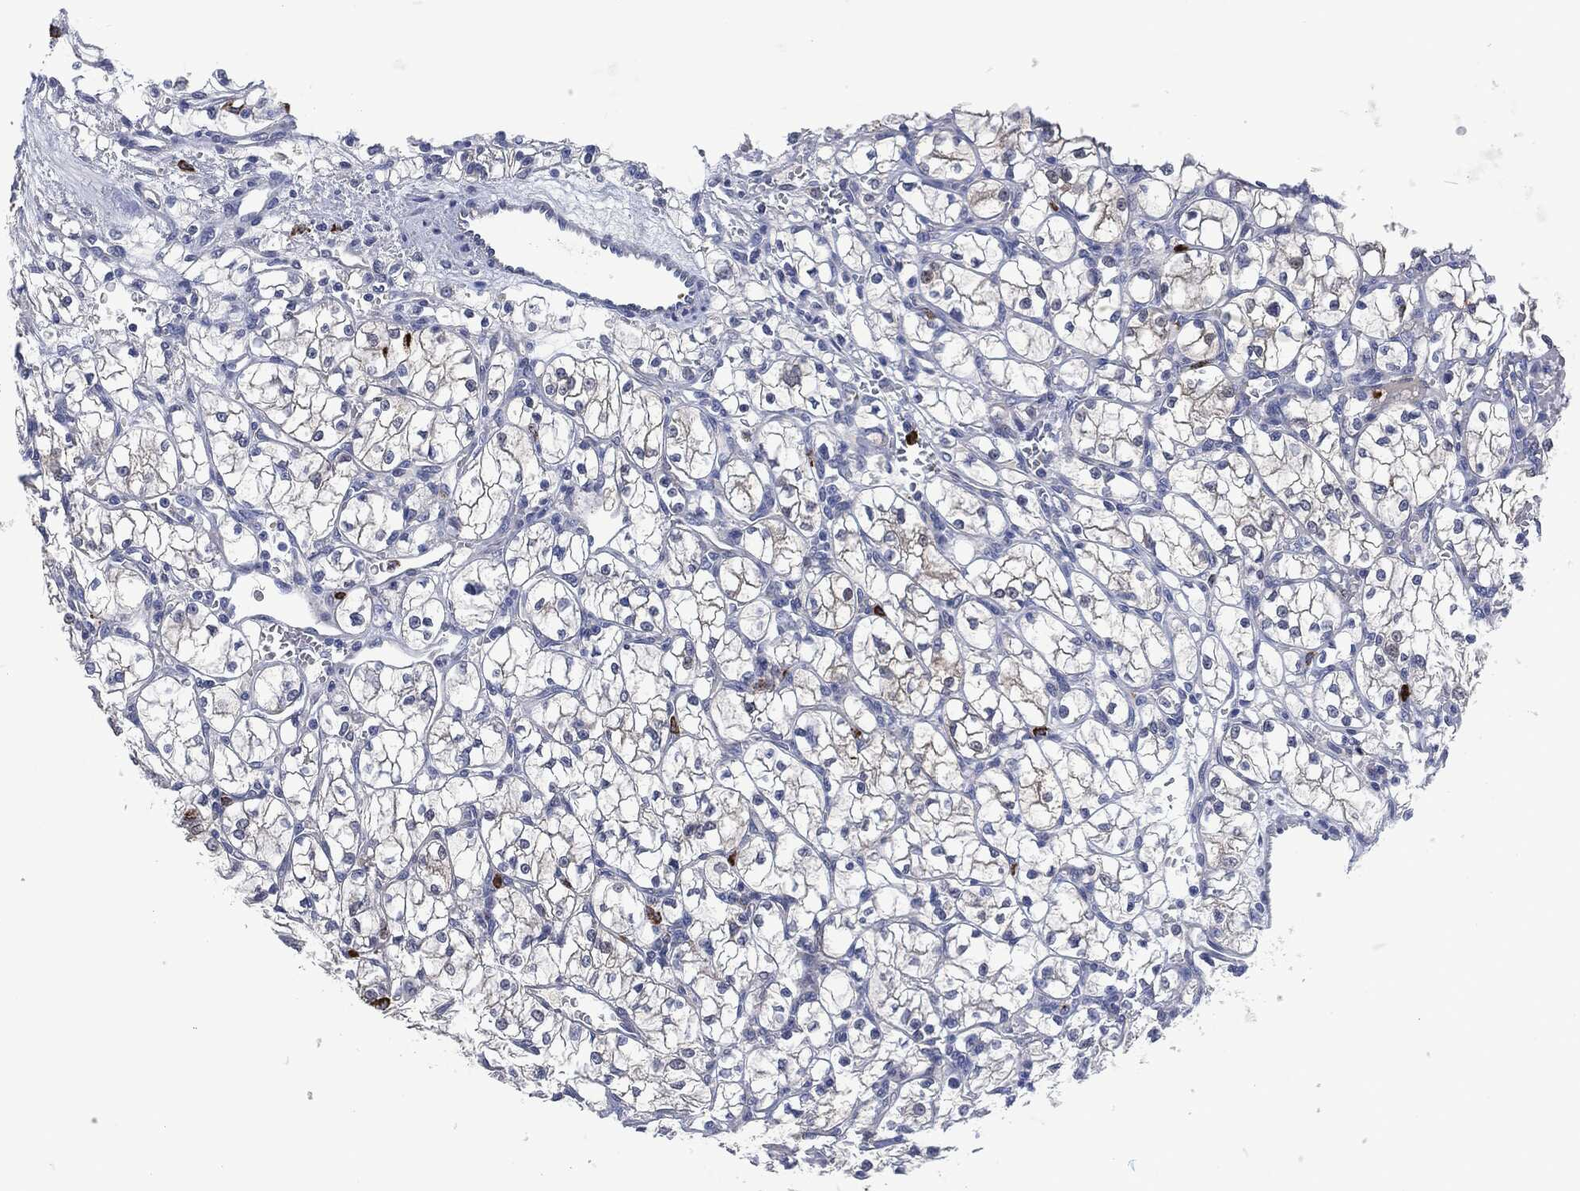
{"staining": {"intensity": "negative", "quantity": "none", "location": "none"}, "tissue": "renal cancer", "cell_type": "Tumor cells", "image_type": "cancer", "snomed": [{"axis": "morphology", "description": "Adenocarcinoma, NOS"}, {"axis": "topography", "description": "Kidney"}], "caption": "This is a micrograph of IHC staining of renal cancer (adenocarcinoma), which shows no positivity in tumor cells.", "gene": "MPO", "patient": {"sex": "female", "age": 64}}